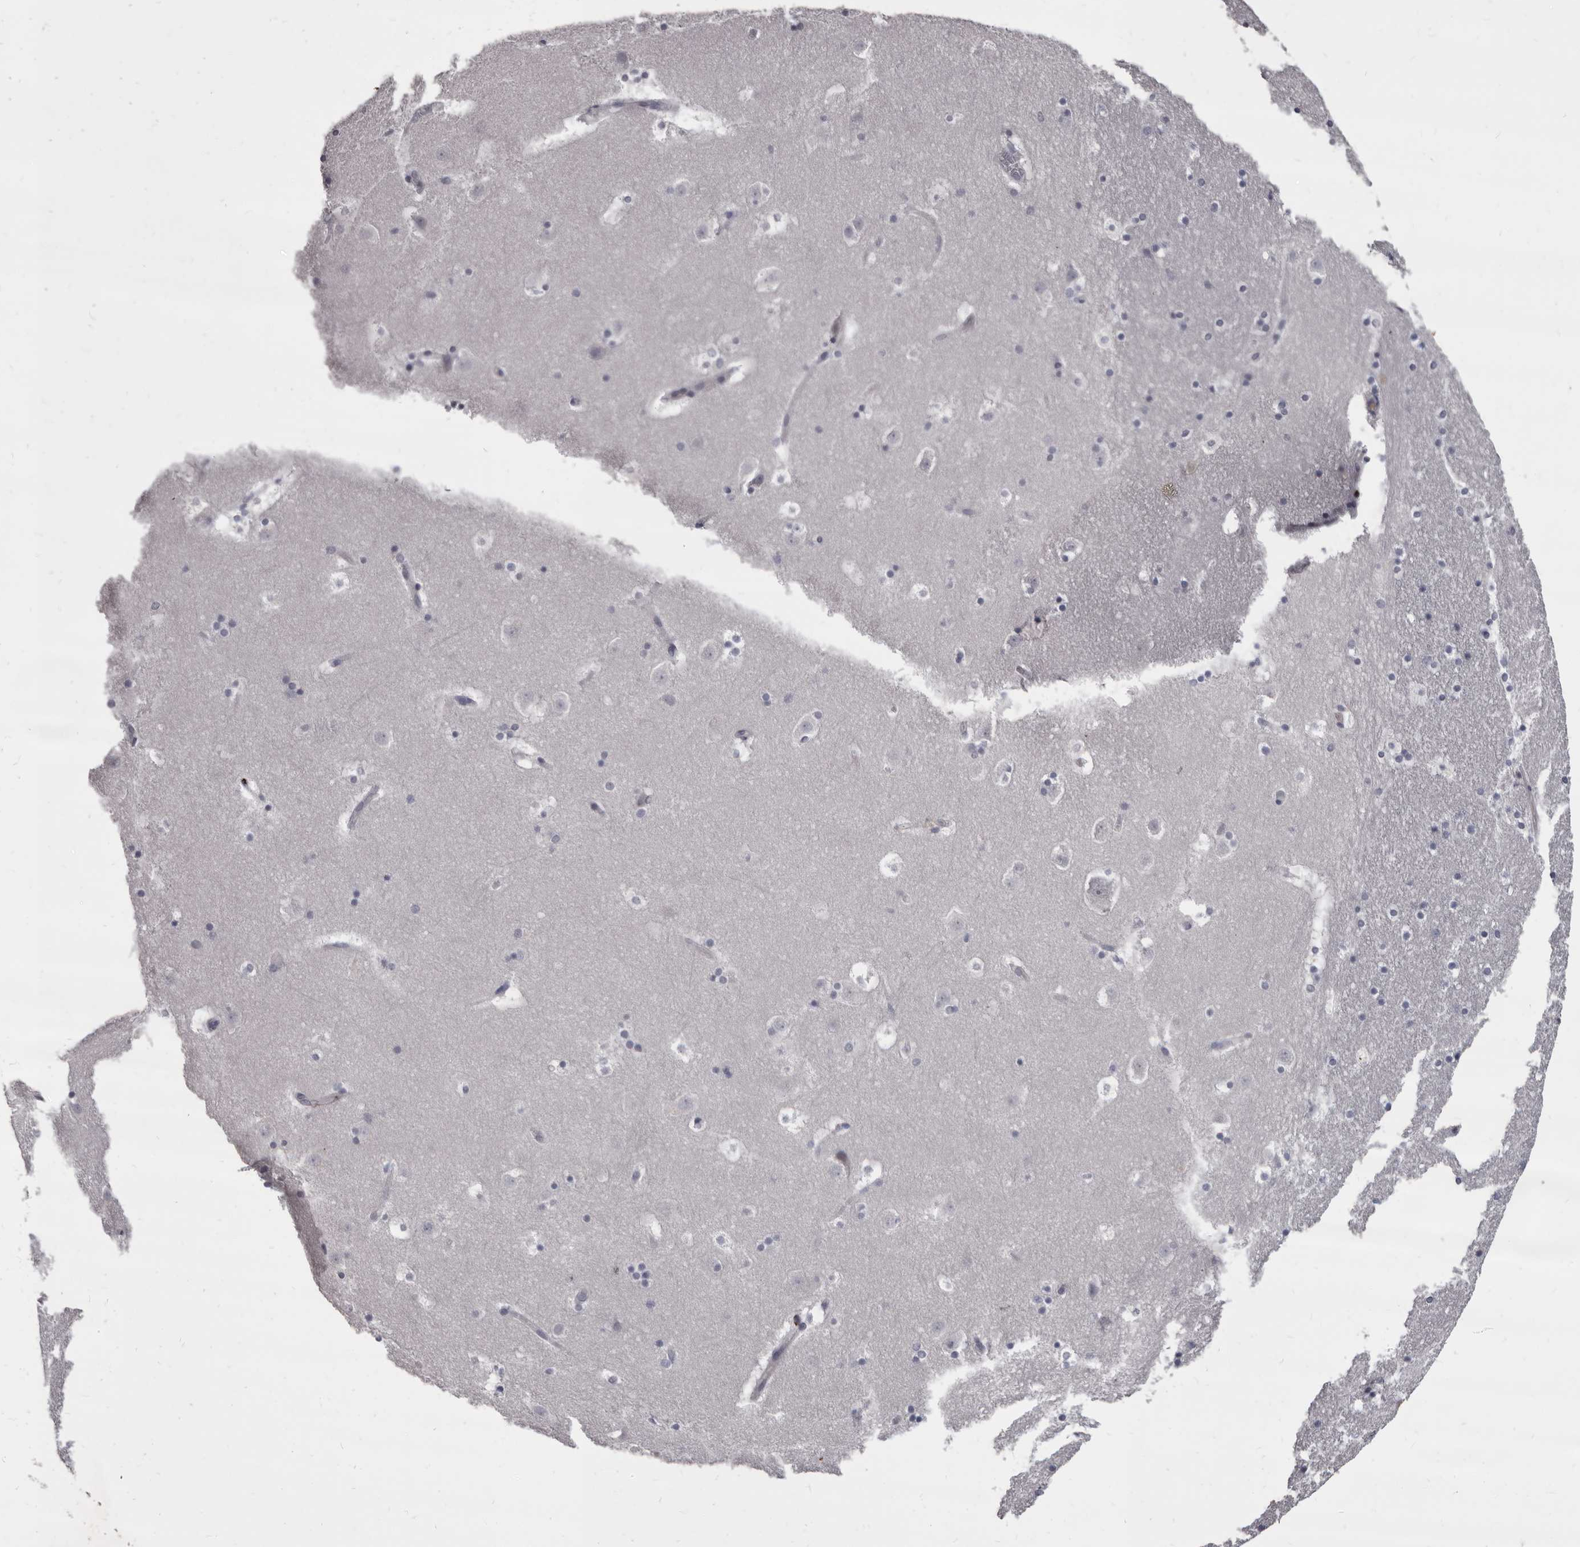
{"staining": {"intensity": "negative", "quantity": "none", "location": "none"}, "tissue": "caudate", "cell_type": "Glial cells", "image_type": "normal", "snomed": [{"axis": "morphology", "description": "Normal tissue, NOS"}, {"axis": "topography", "description": "Lateral ventricle wall"}], "caption": "An IHC photomicrograph of normal caudate is shown. There is no staining in glial cells of caudate. (DAB immunohistochemistry (IHC) visualized using brightfield microscopy, high magnification).", "gene": "GZMH", "patient": {"sex": "male", "age": 45}}